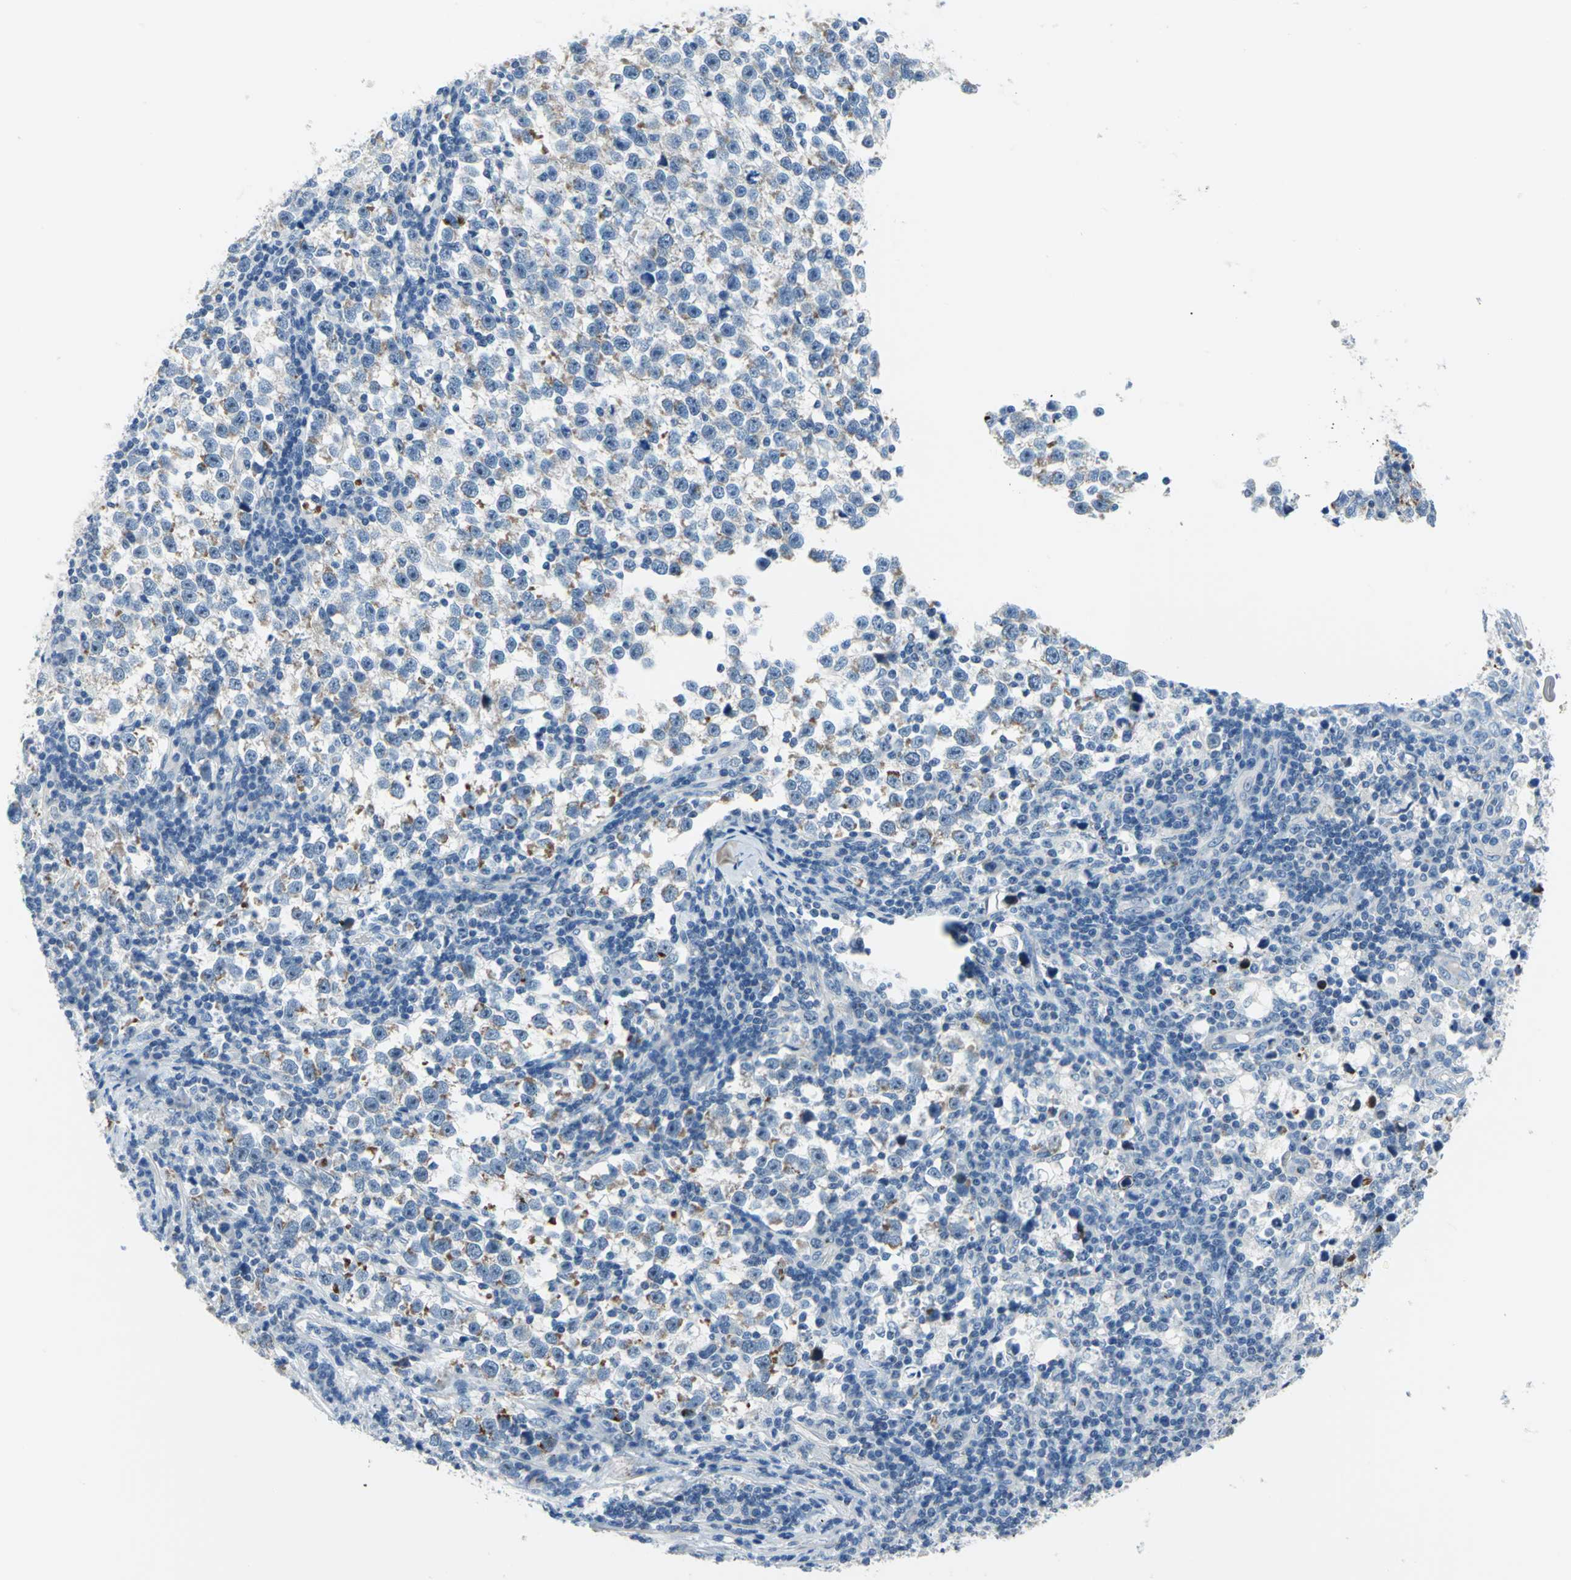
{"staining": {"intensity": "moderate", "quantity": "<25%", "location": "cytoplasmic/membranous"}, "tissue": "testis cancer", "cell_type": "Tumor cells", "image_type": "cancer", "snomed": [{"axis": "morphology", "description": "Seminoma, NOS"}, {"axis": "topography", "description": "Testis"}], "caption": "A high-resolution histopathology image shows immunohistochemistry (IHC) staining of testis cancer, which shows moderate cytoplasmic/membranous staining in approximately <25% of tumor cells. (brown staining indicates protein expression, while blue staining denotes nuclei).", "gene": "MUC4", "patient": {"sex": "male", "age": 43}}